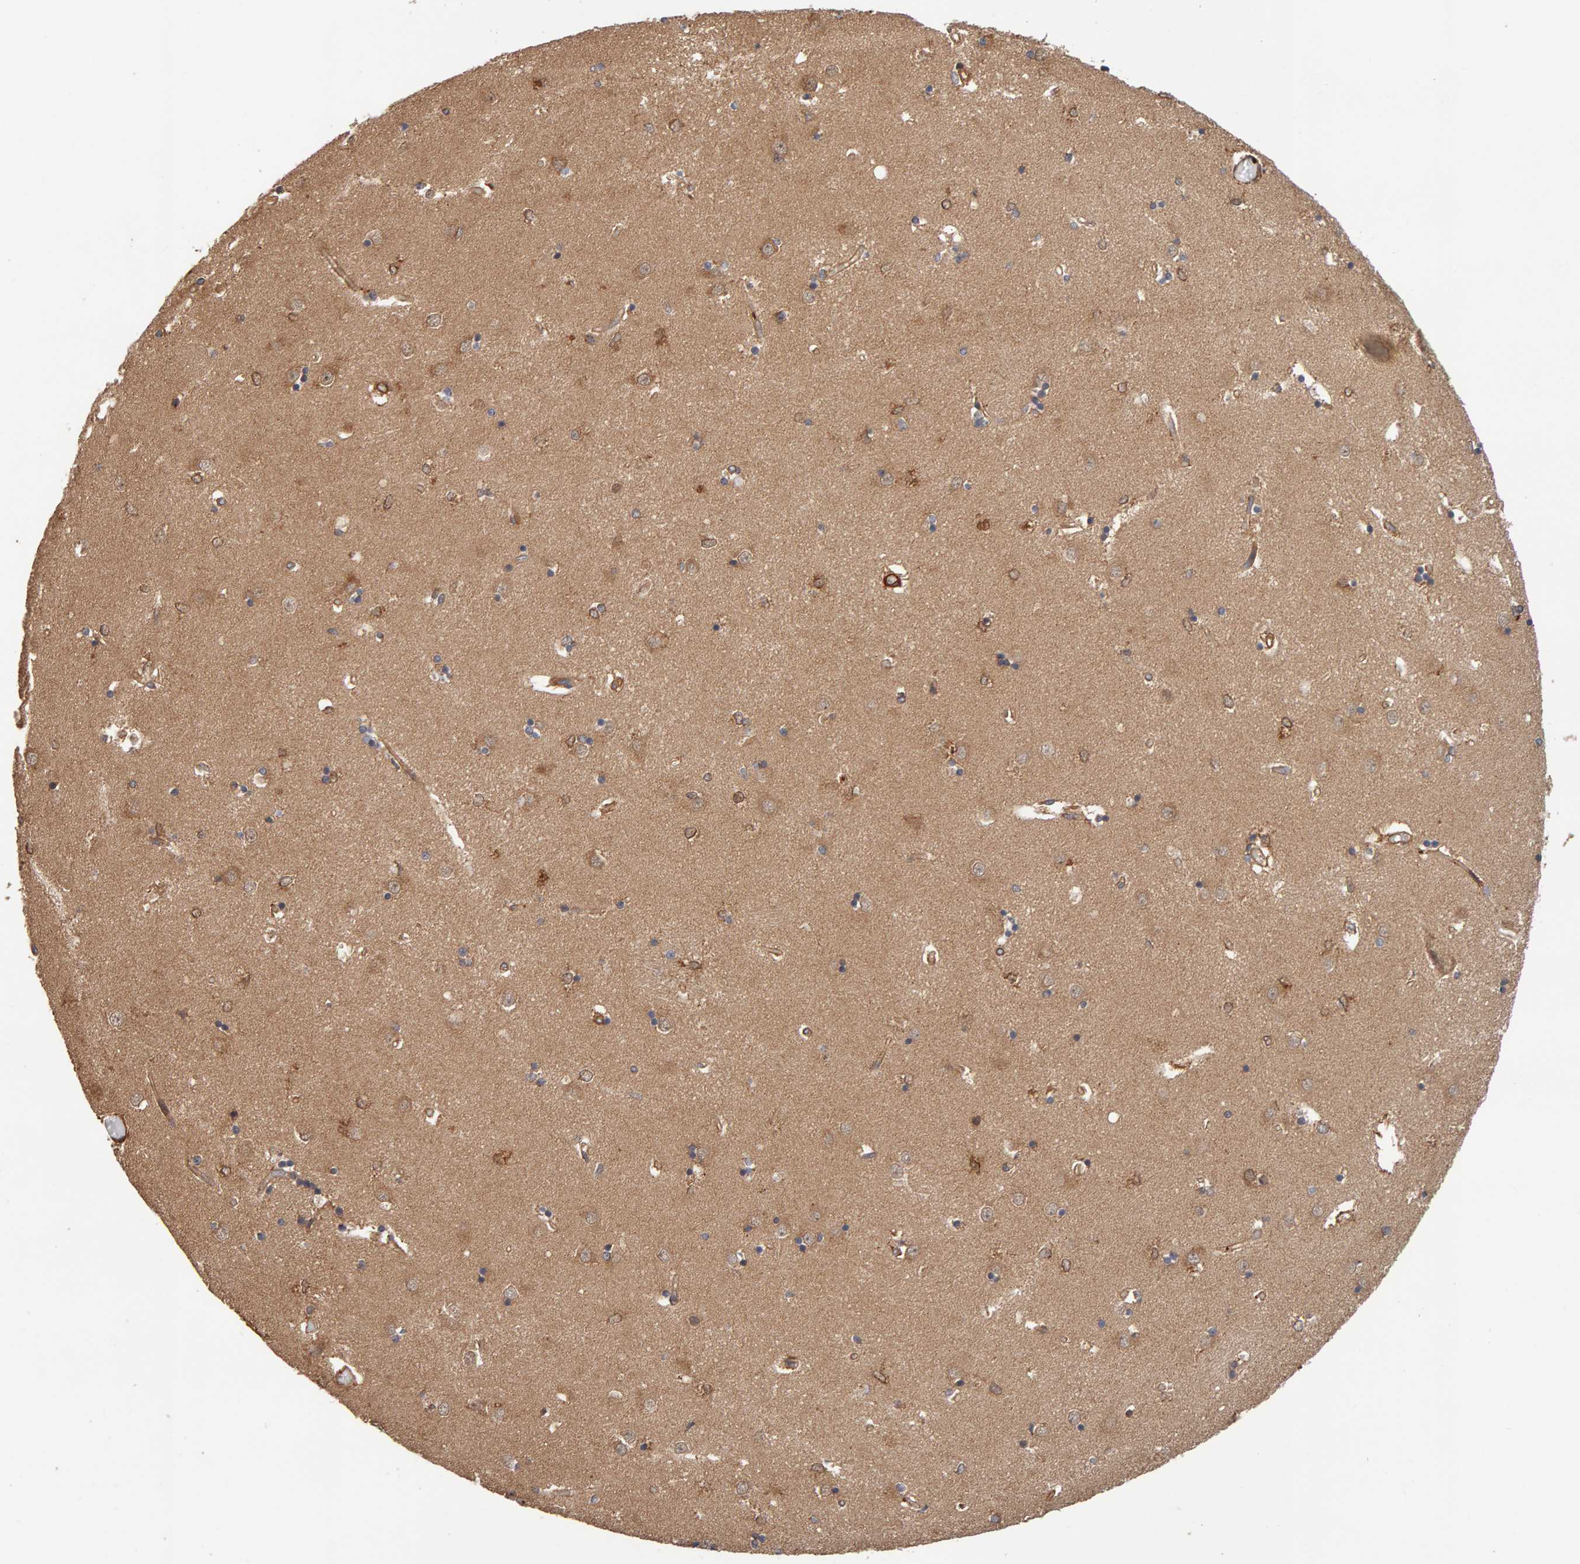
{"staining": {"intensity": "moderate", "quantity": "25%-75%", "location": "cytoplasmic/membranous"}, "tissue": "caudate", "cell_type": "Glial cells", "image_type": "normal", "snomed": [{"axis": "morphology", "description": "Normal tissue, NOS"}, {"axis": "topography", "description": "Lateral ventricle wall"}], "caption": "A high-resolution photomicrograph shows immunohistochemistry staining of unremarkable caudate, which shows moderate cytoplasmic/membranous positivity in about 25%-75% of glial cells. (DAB (3,3'-diaminobenzidine) IHC, brown staining for protein, blue staining for nuclei).", "gene": "SYNRG", "patient": {"sex": "male", "age": 45}}